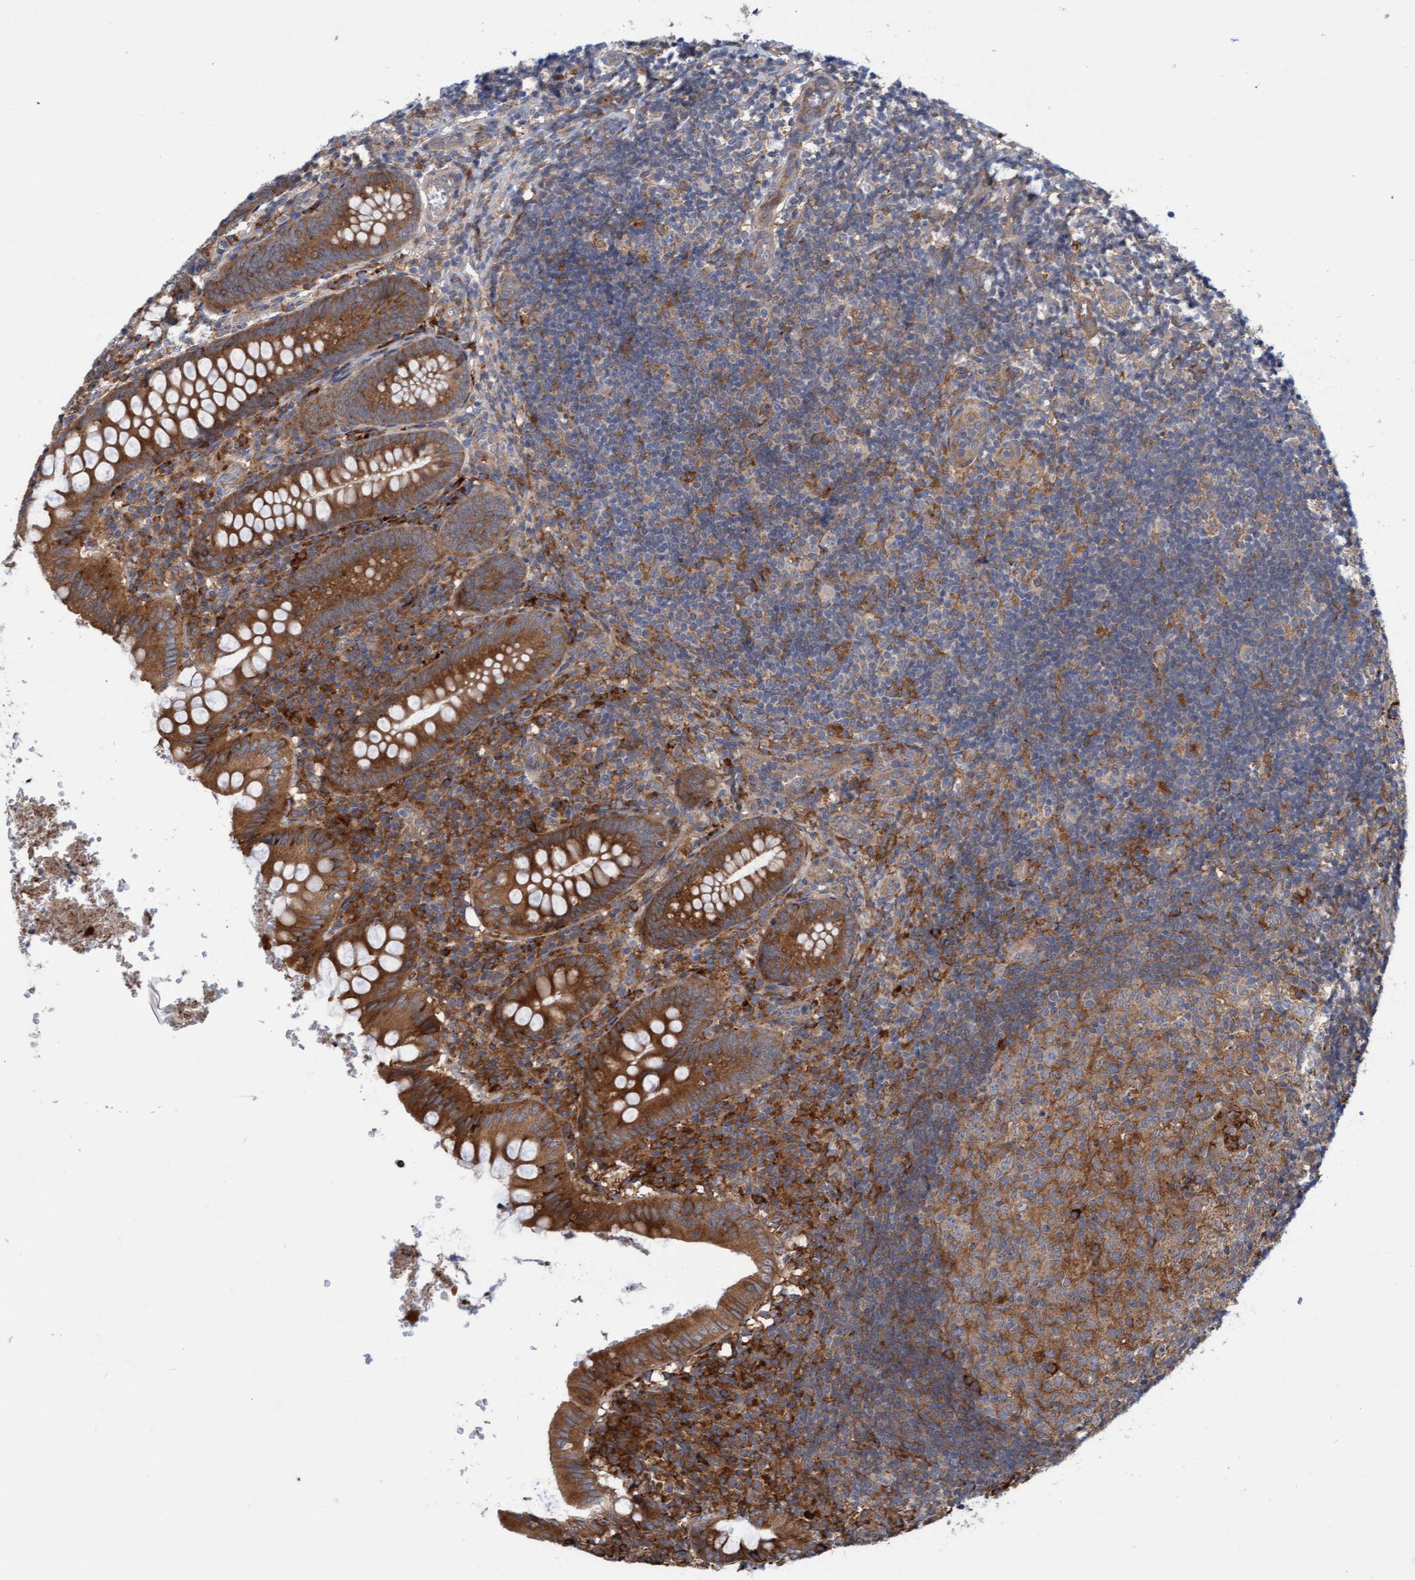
{"staining": {"intensity": "moderate", "quantity": ">75%", "location": "cytoplasmic/membranous"}, "tissue": "appendix", "cell_type": "Glandular cells", "image_type": "normal", "snomed": [{"axis": "morphology", "description": "Normal tissue, NOS"}, {"axis": "topography", "description": "Appendix"}], "caption": "Immunohistochemical staining of normal human appendix demonstrates >75% levels of moderate cytoplasmic/membranous protein staining in approximately >75% of glandular cells. (Brightfield microscopy of DAB IHC at high magnification).", "gene": "KIAA0753", "patient": {"sex": "male", "age": 8}}